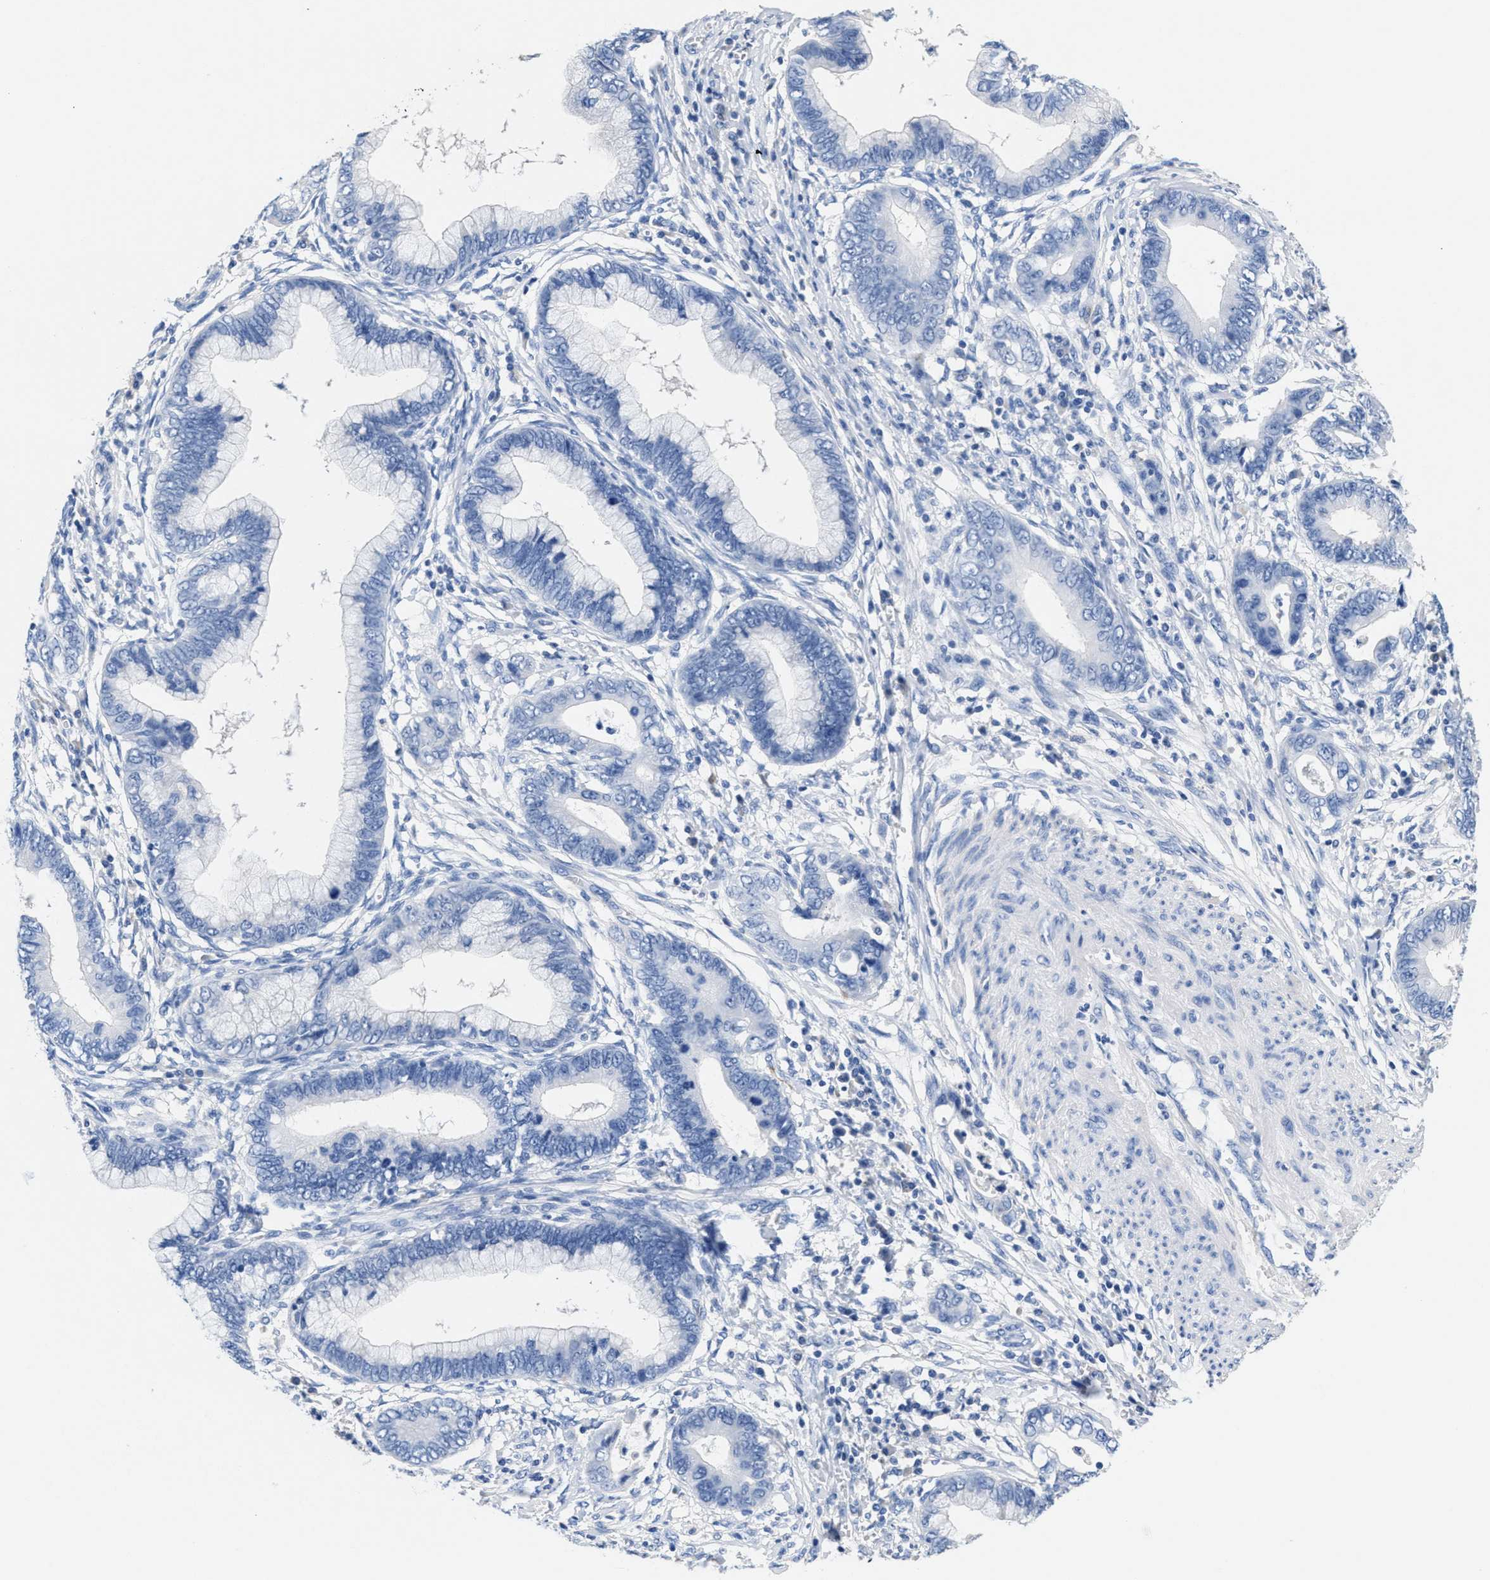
{"staining": {"intensity": "negative", "quantity": "none", "location": "none"}, "tissue": "cervical cancer", "cell_type": "Tumor cells", "image_type": "cancer", "snomed": [{"axis": "morphology", "description": "Adenocarcinoma, NOS"}, {"axis": "topography", "description": "Cervix"}], "caption": "There is no significant staining in tumor cells of cervical cancer (adenocarcinoma).", "gene": "SLFN13", "patient": {"sex": "female", "age": 44}}